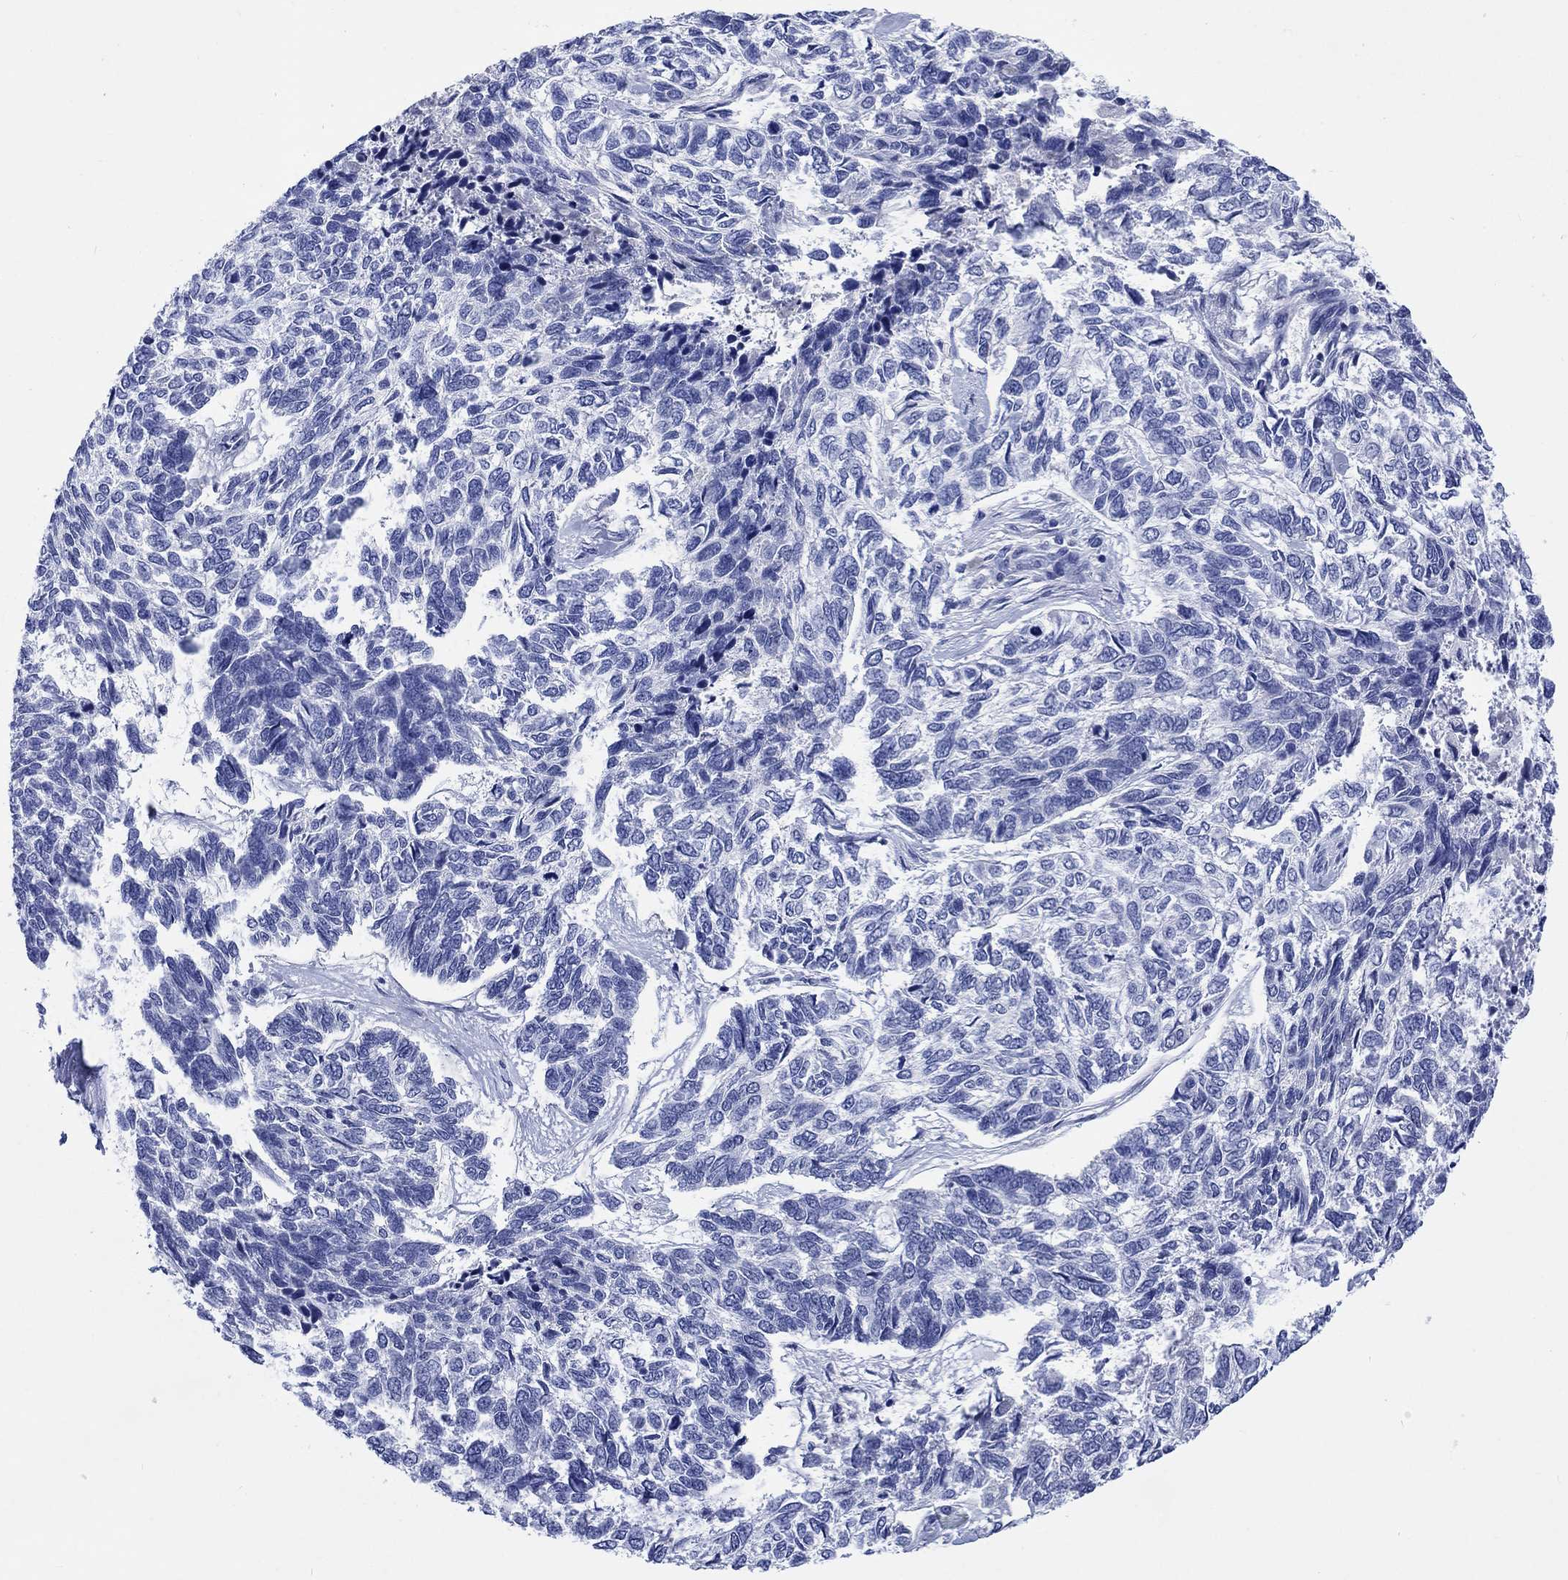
{"staining": {"intensity": "negative", "quantity": "none", "location": "none"}, "tissue": "skin cancer", "cell_type": "Tumor cells", "image_type": "cancer", "snomed": [{"axis": "morphology", "description": "Basal cell carcinoma"}, {"axis": "topography", "description": "Skin"}], "caption": "IHC histopathology image of human basal cell carcinoma (skin) stained for a protein (brown), which exhibits no staining in tumor cells. (DAB (3,3'-diaminobenzidine) immunohistochemistry, high magnification).", "gene": "CACNG3", "patient": {"sex": "female", "age": 65}}